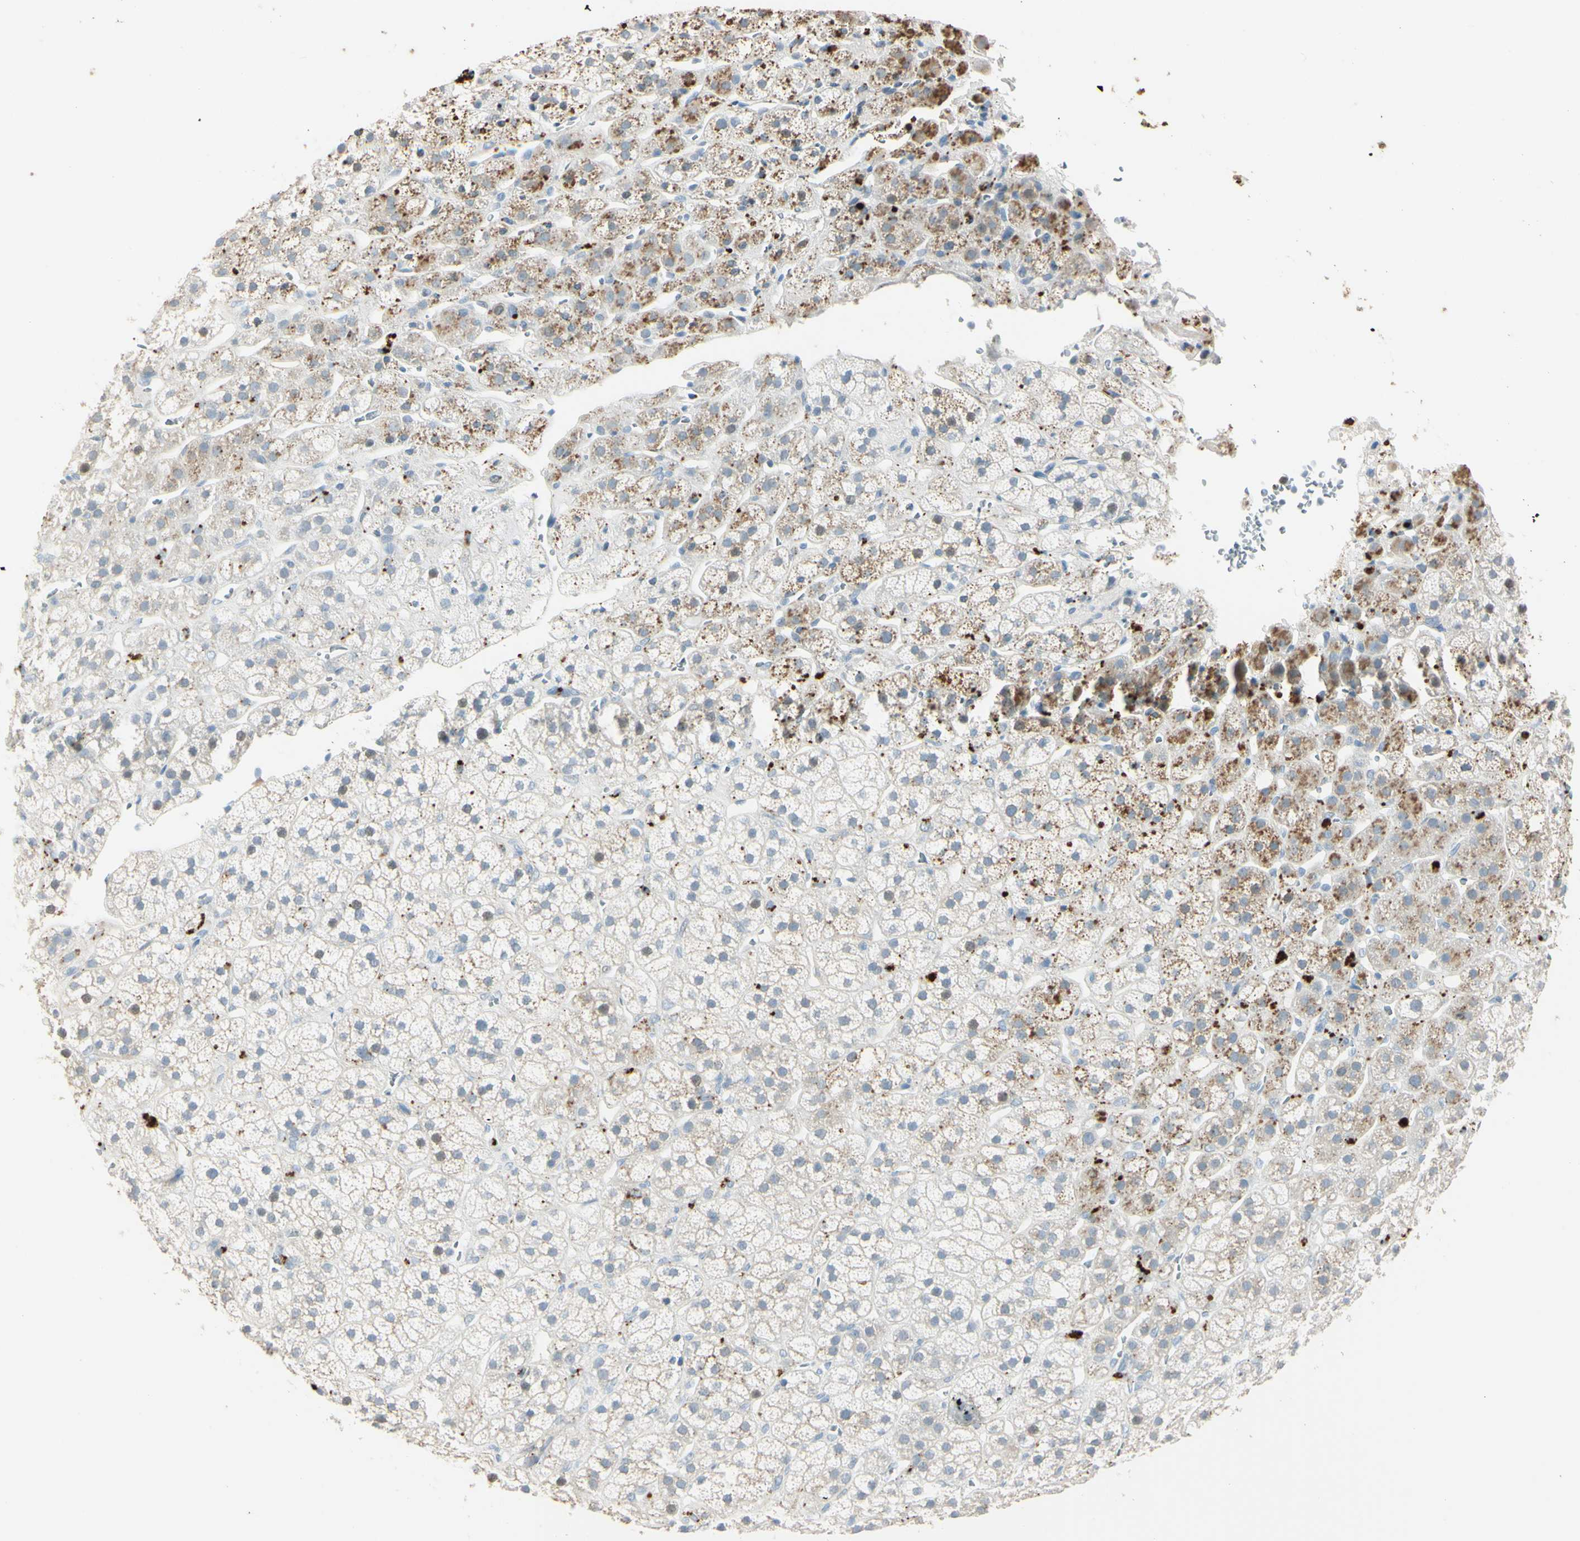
{"staining": {"intensity": "strong", "quantity": "25%-75%", "location": "cytoplasmic/membranous"}, "tissue": "adrenal gland", "cell_type": "Glandular cells", "image_type": "normal", "snomed": [{"axis": "morphology", "description": "Normal tissue, NOS"}, {"axis": "topography", "description": "Adrenal gland"}], "caption": "Human adrenal gland stained for a protein (brown) exhibits strong cytoplasmic/membranous positive positivity in about 25%-75% of glandular cells.", "gene": "ANGPTL1", "patient": {"sex": "male", "age": 56}}